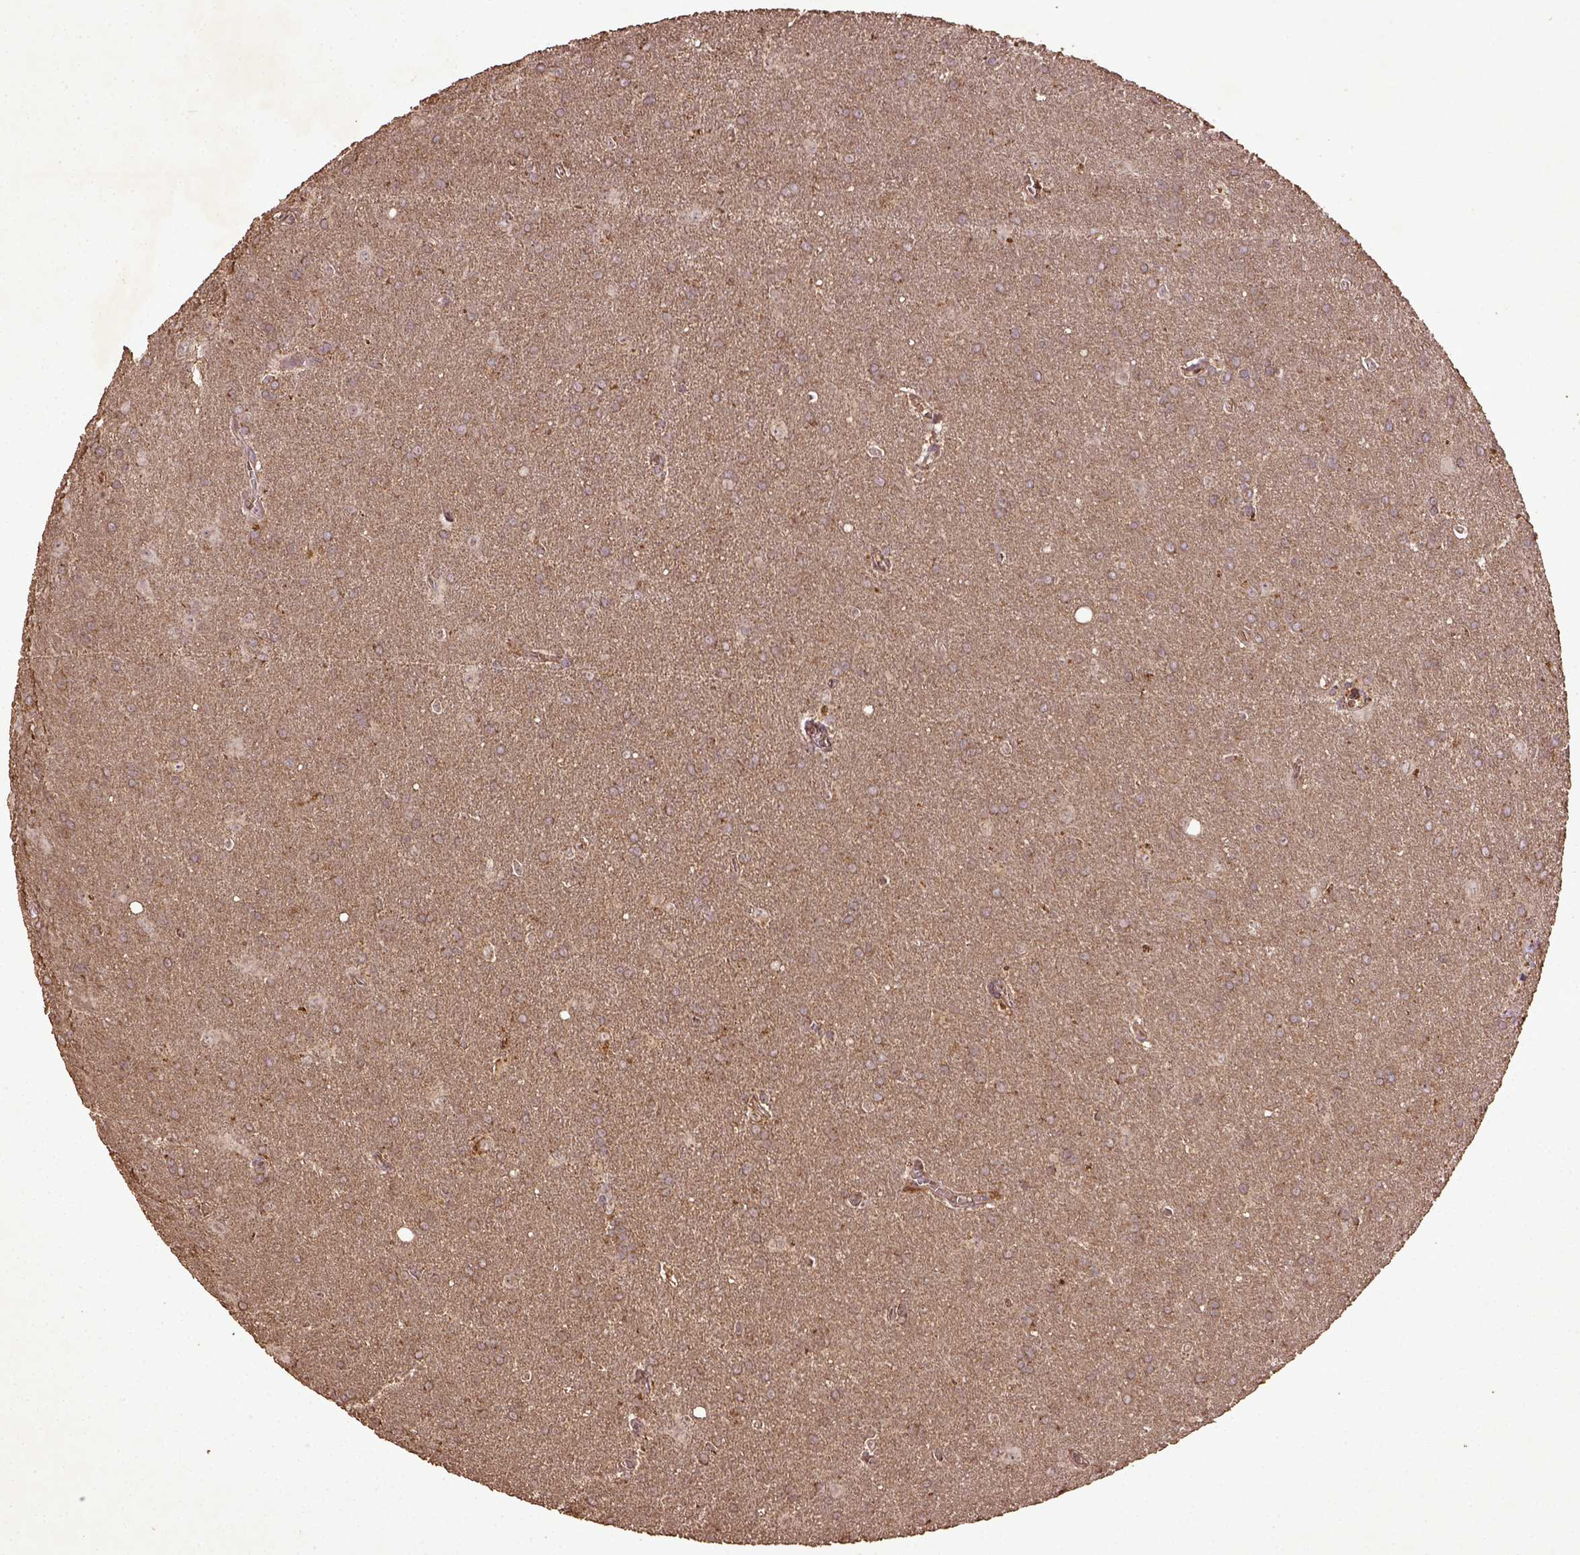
{"staining": {"intensity": "weak", "quantity": ">75%", "location": "cytoplasmic/membranous"}, "tissue": "glioma", "cell_type": "Tumor cells", "image_type": "cancer", "snomed": [{"axis": "morphology", "description": "Glioma, malignant, Low grade"}, {"axis": "topography", "description": "Brain"}], "caption": "This is an image of immunohistochemistry staining of malignant glioma (low-grade), which shows weak expression in the cytoplasmic/membranous of tumor cells.", "gene": "MT-CO1", "patient": {"sex": "male", "age": 58}}